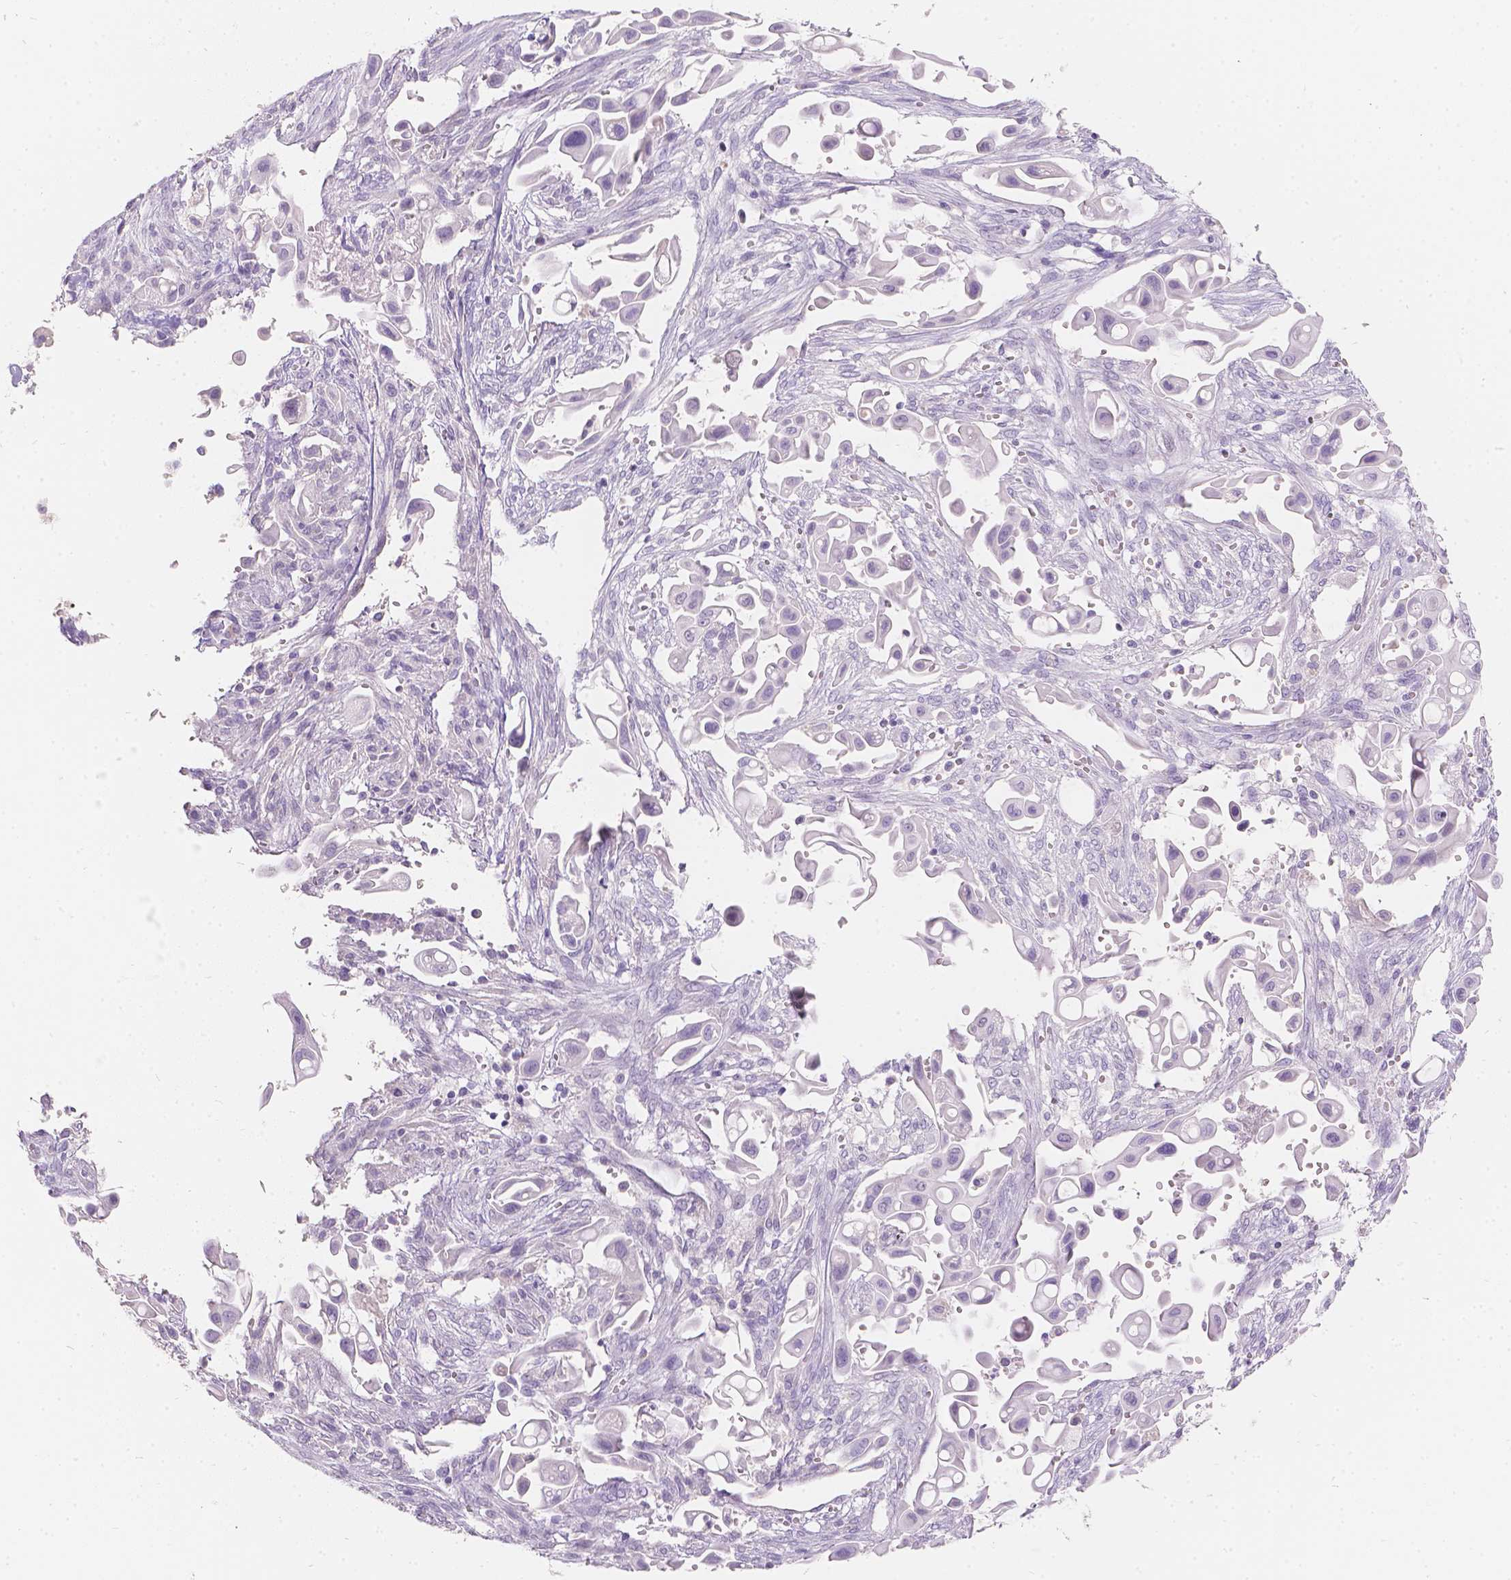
{"staining": {"intensity": "negative", "quantity": "none", "location": "none"}, "tissue": "pancreatic cancer", "cell_type": "Tumor cells", "image_type": "cancer", "snomed": [{"axis": "morphology", "description": "Adenocarcinoma, NOS"}, {"axis": "topography", "description": "Pancreas"}], "caption": "There is no significant expression in tumor cells of pancreatic cancer. (Brightfield microscopy of DAB IHC at high magnification).", "gene": "HTN3", "patient": {"sex": "male", "age": 50}}